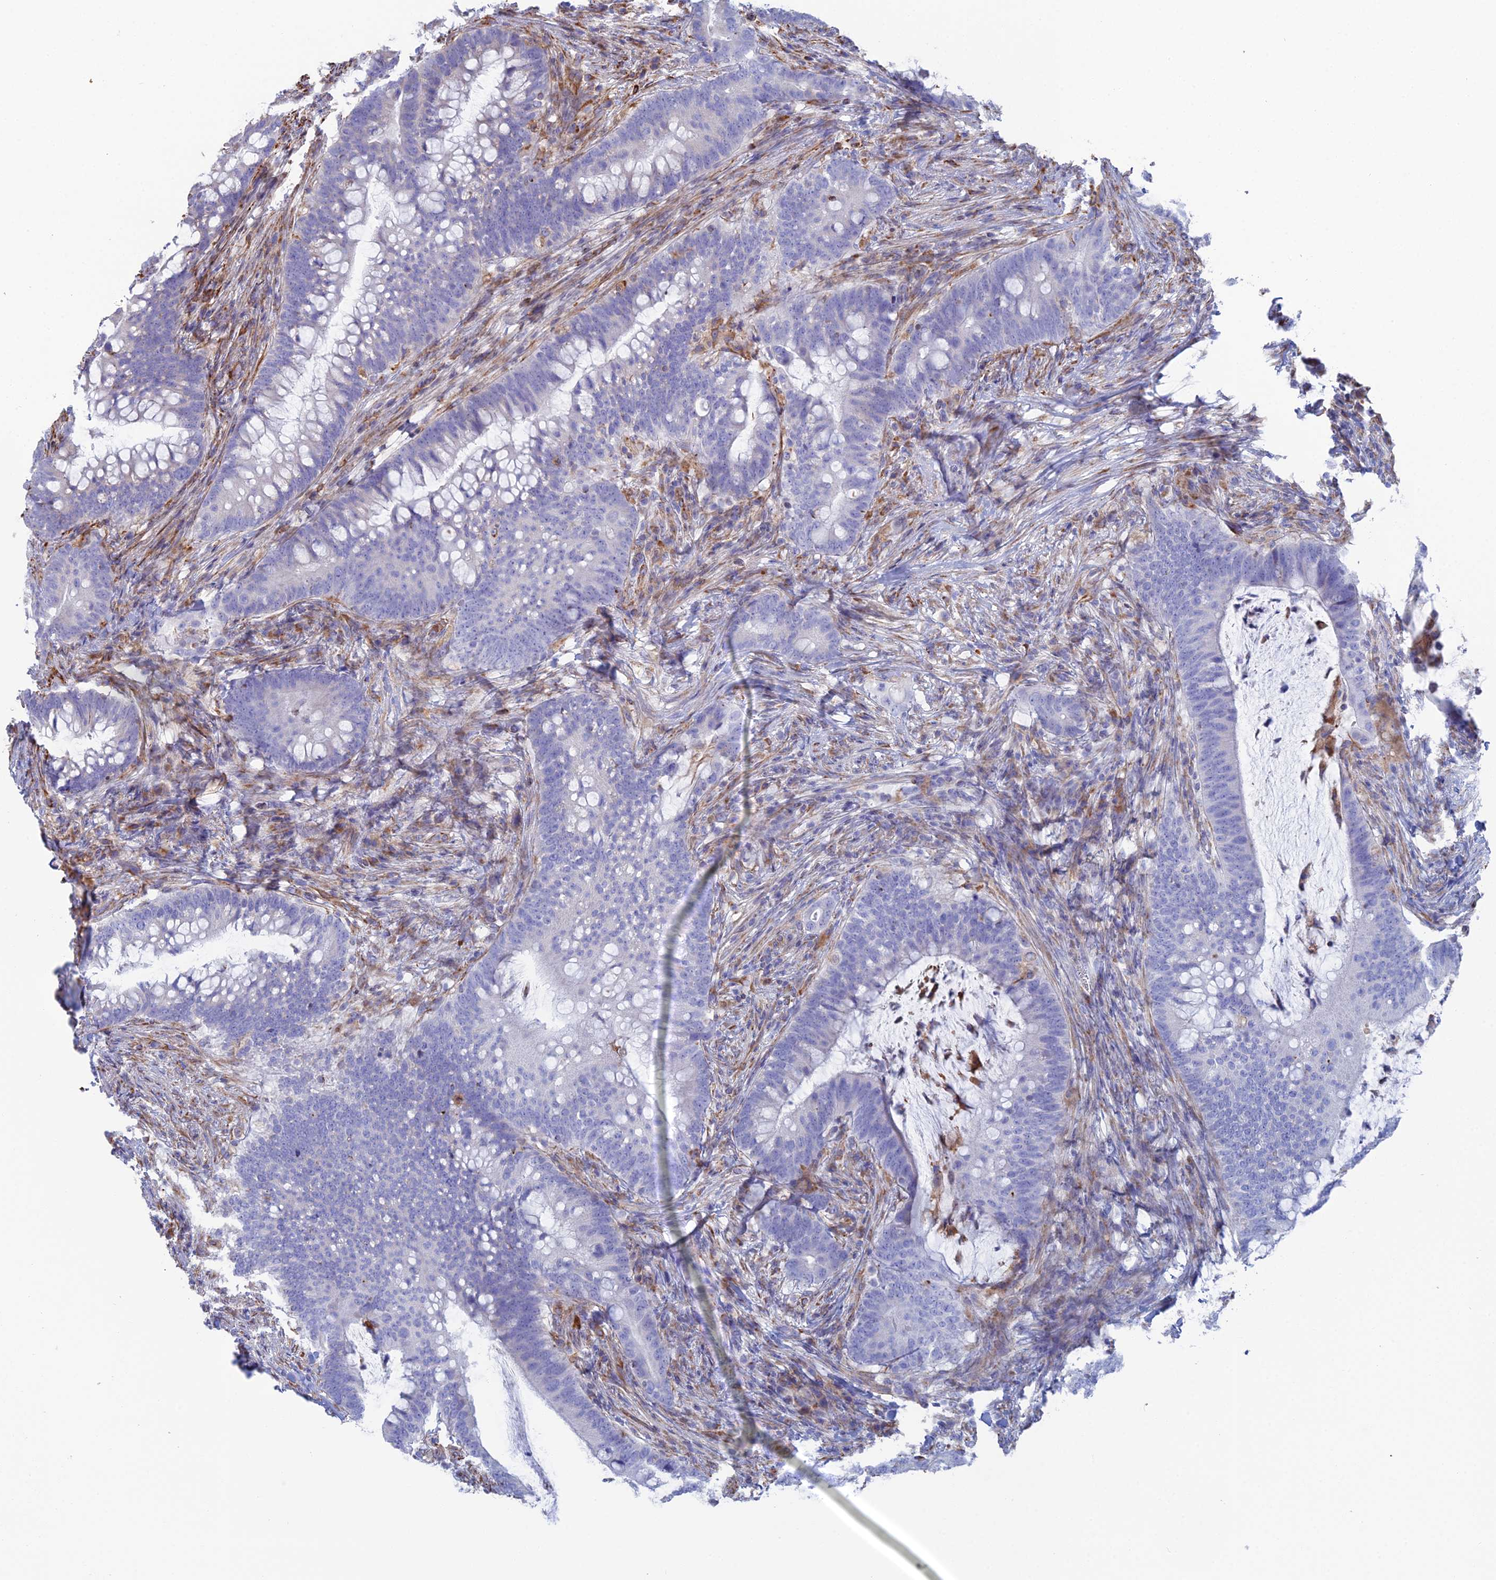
{"staining": {"intensity": "negative", "quantity": "none", "location": "none"}, "tissue": "colorectal cancer", "cell_type": "Tumor cells", "image_type": "cancer", "snomed": [{"axis": "morphology", "description": "Adenocarcinoma, NOS"}, {"axis": "topography", "description": "Colon"}], "caption": "The micrograph exhibits no staining of tumor cells in adenocarcinoma (colorectal).", "gene": "CLVS2", "patient": {"sex": "female", "age": 66}}